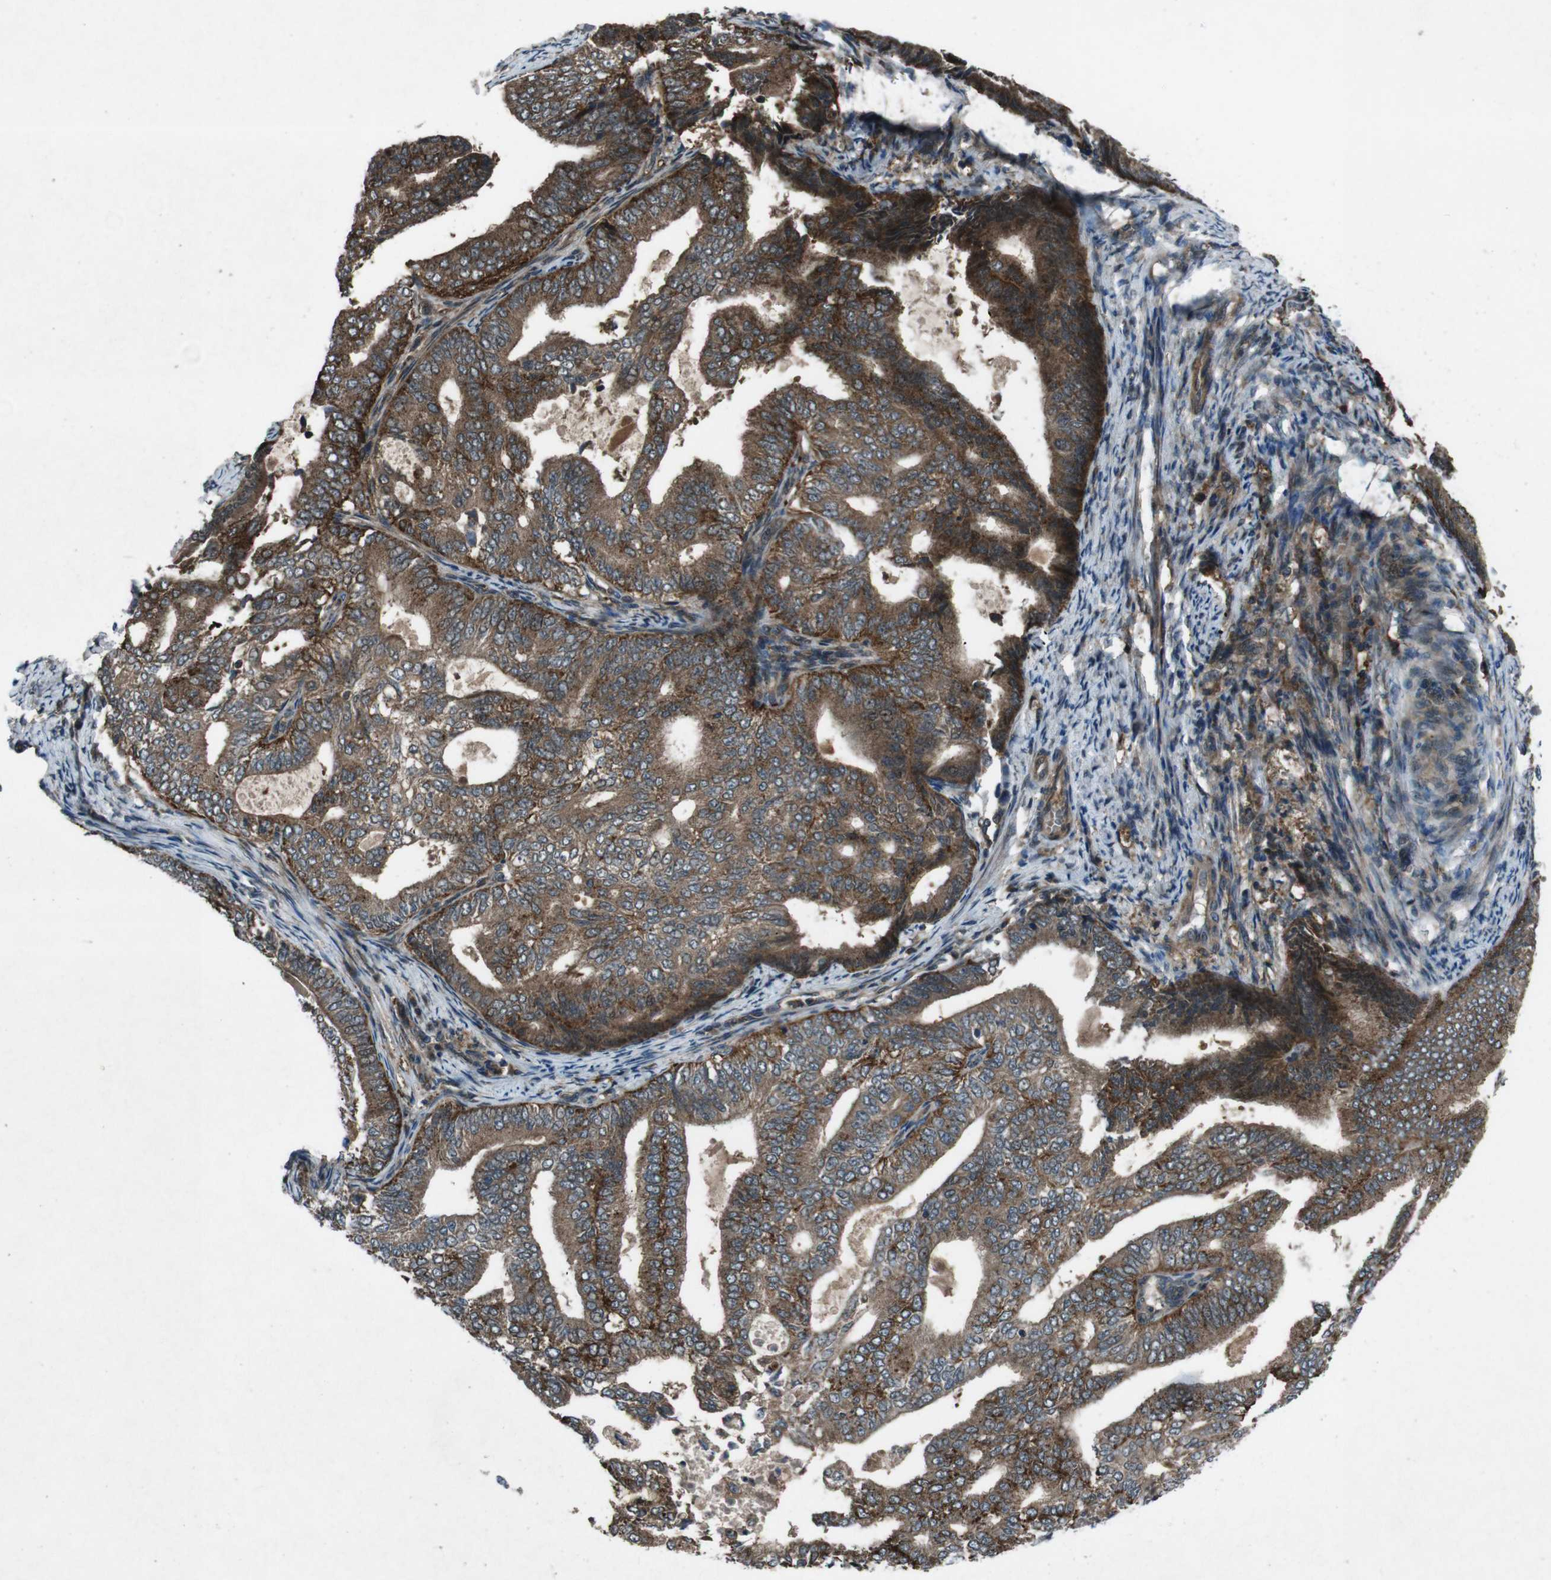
{"staining": {"intensity": "moderate", "quantity": ">75%", "location": "cytoplasmic/membranous"}, "tissue": "endometrial cancer", "cell_type": "Tumor cells", "image_type": "cancer", "snomed": [{"axis": "morphology", "description": "Adenocarcinoma, NOS"}, {"axis": "topography", "description": "Endometrium"}], "caption": "Protein staining exhibits moderate cytoplasmic/membranous staining in approximately >75% of tumor cells in adenocarcinoma (endometrial).", "gene": "SLC27A4", "patient": {"sex": "female", "age": 58}}